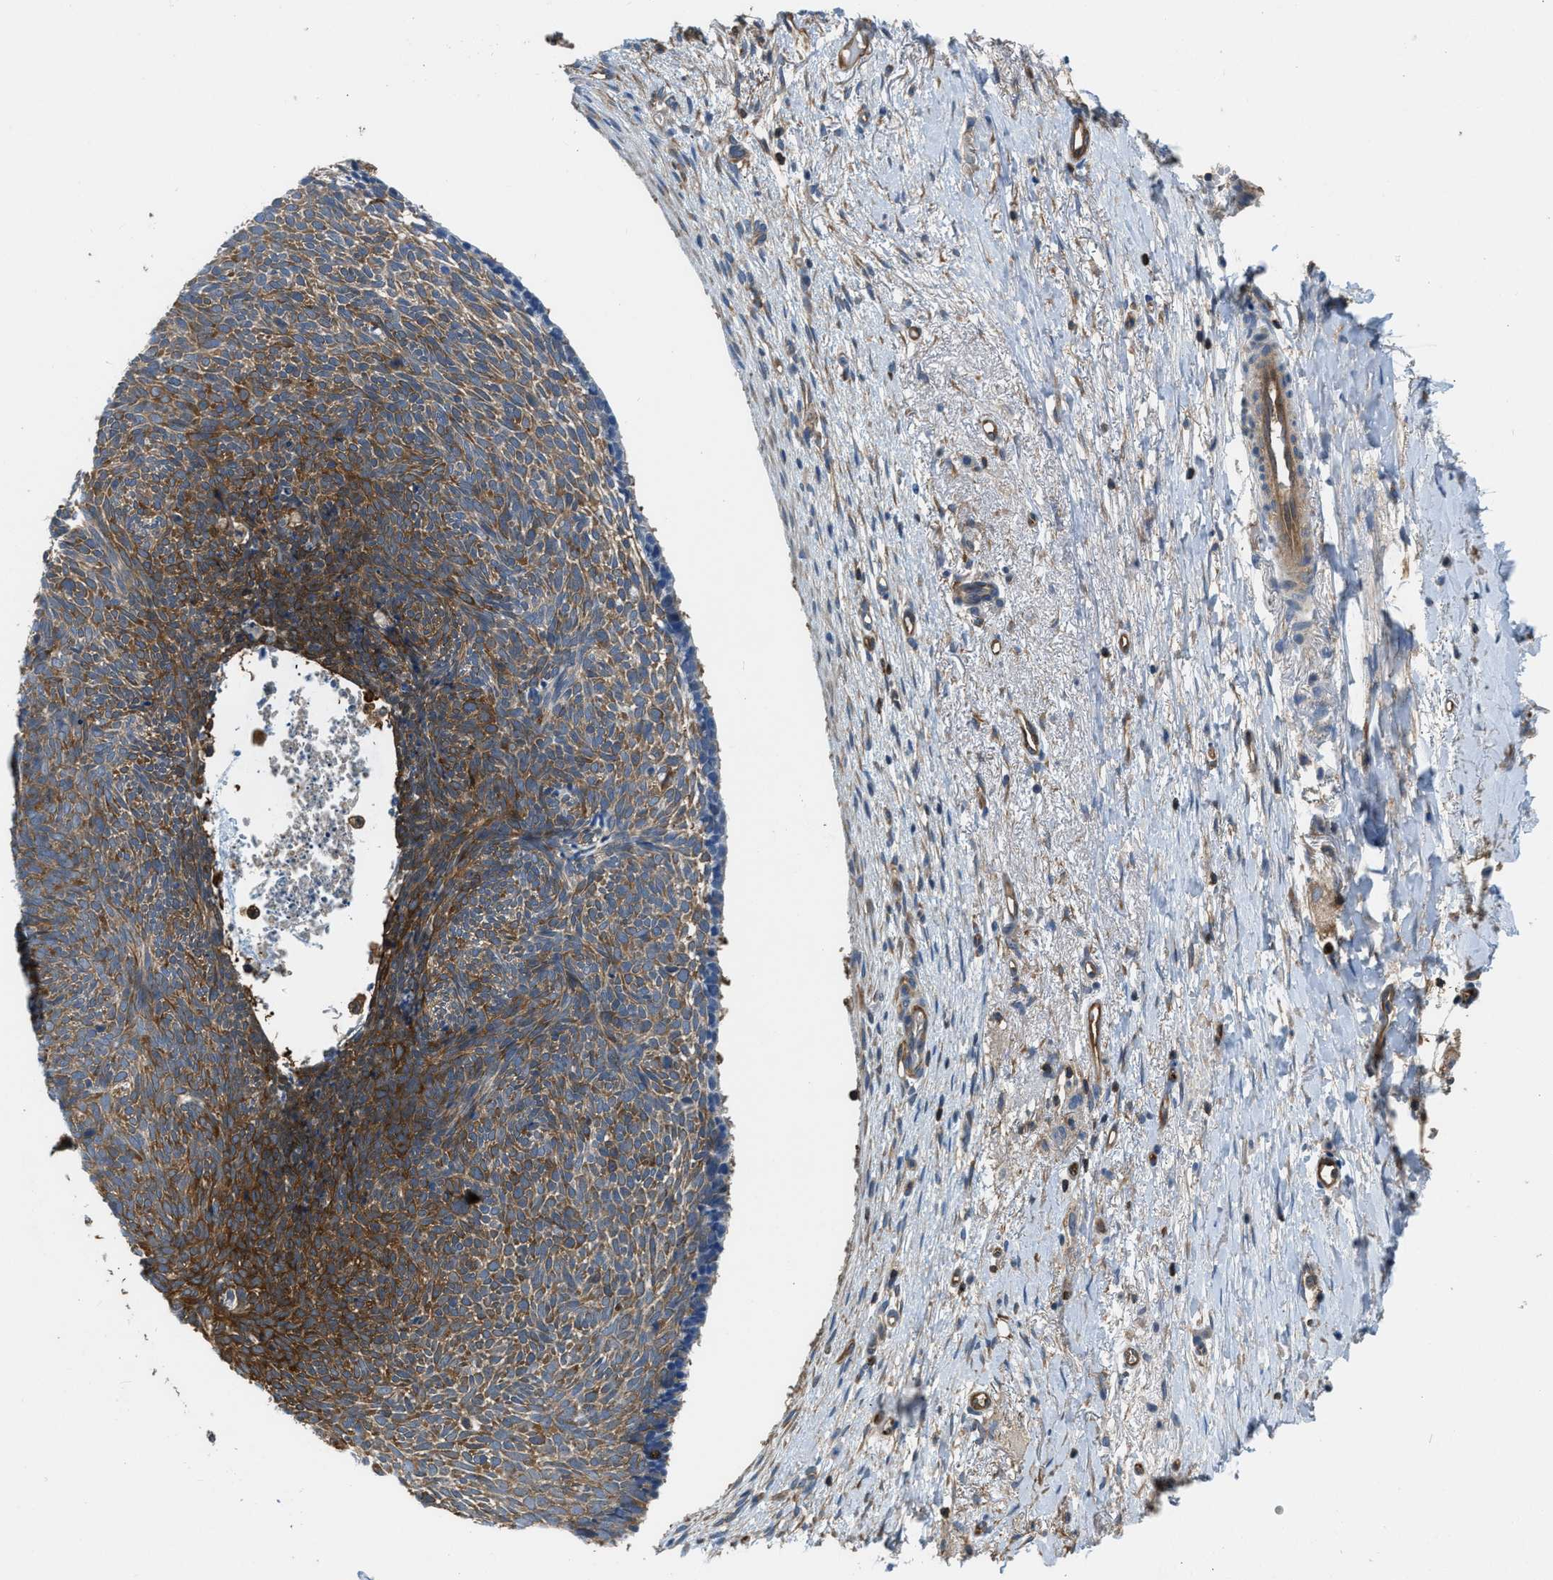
{"staining": {"intensity": "moderate", "quantity": ">75%", "location": "cytoplasmic/membranous"}, "tissue": "skin cancer", "cell_type": "Tumor cells", "image_type": "cancer", "snomed": [{"axis": "morphology", "description": "Basal cell carcinoma"}, {"axis": "topography", "description": "Skin"}], "caption": "Protein expression analysis of skin cancer (basal cell carcinoma) exhibits moderate cytoplasmic/membranous positivity in approximately >75% of tumor cells.", "gene": "PFKP", "patient": {"sex": "female", "age": 84}}